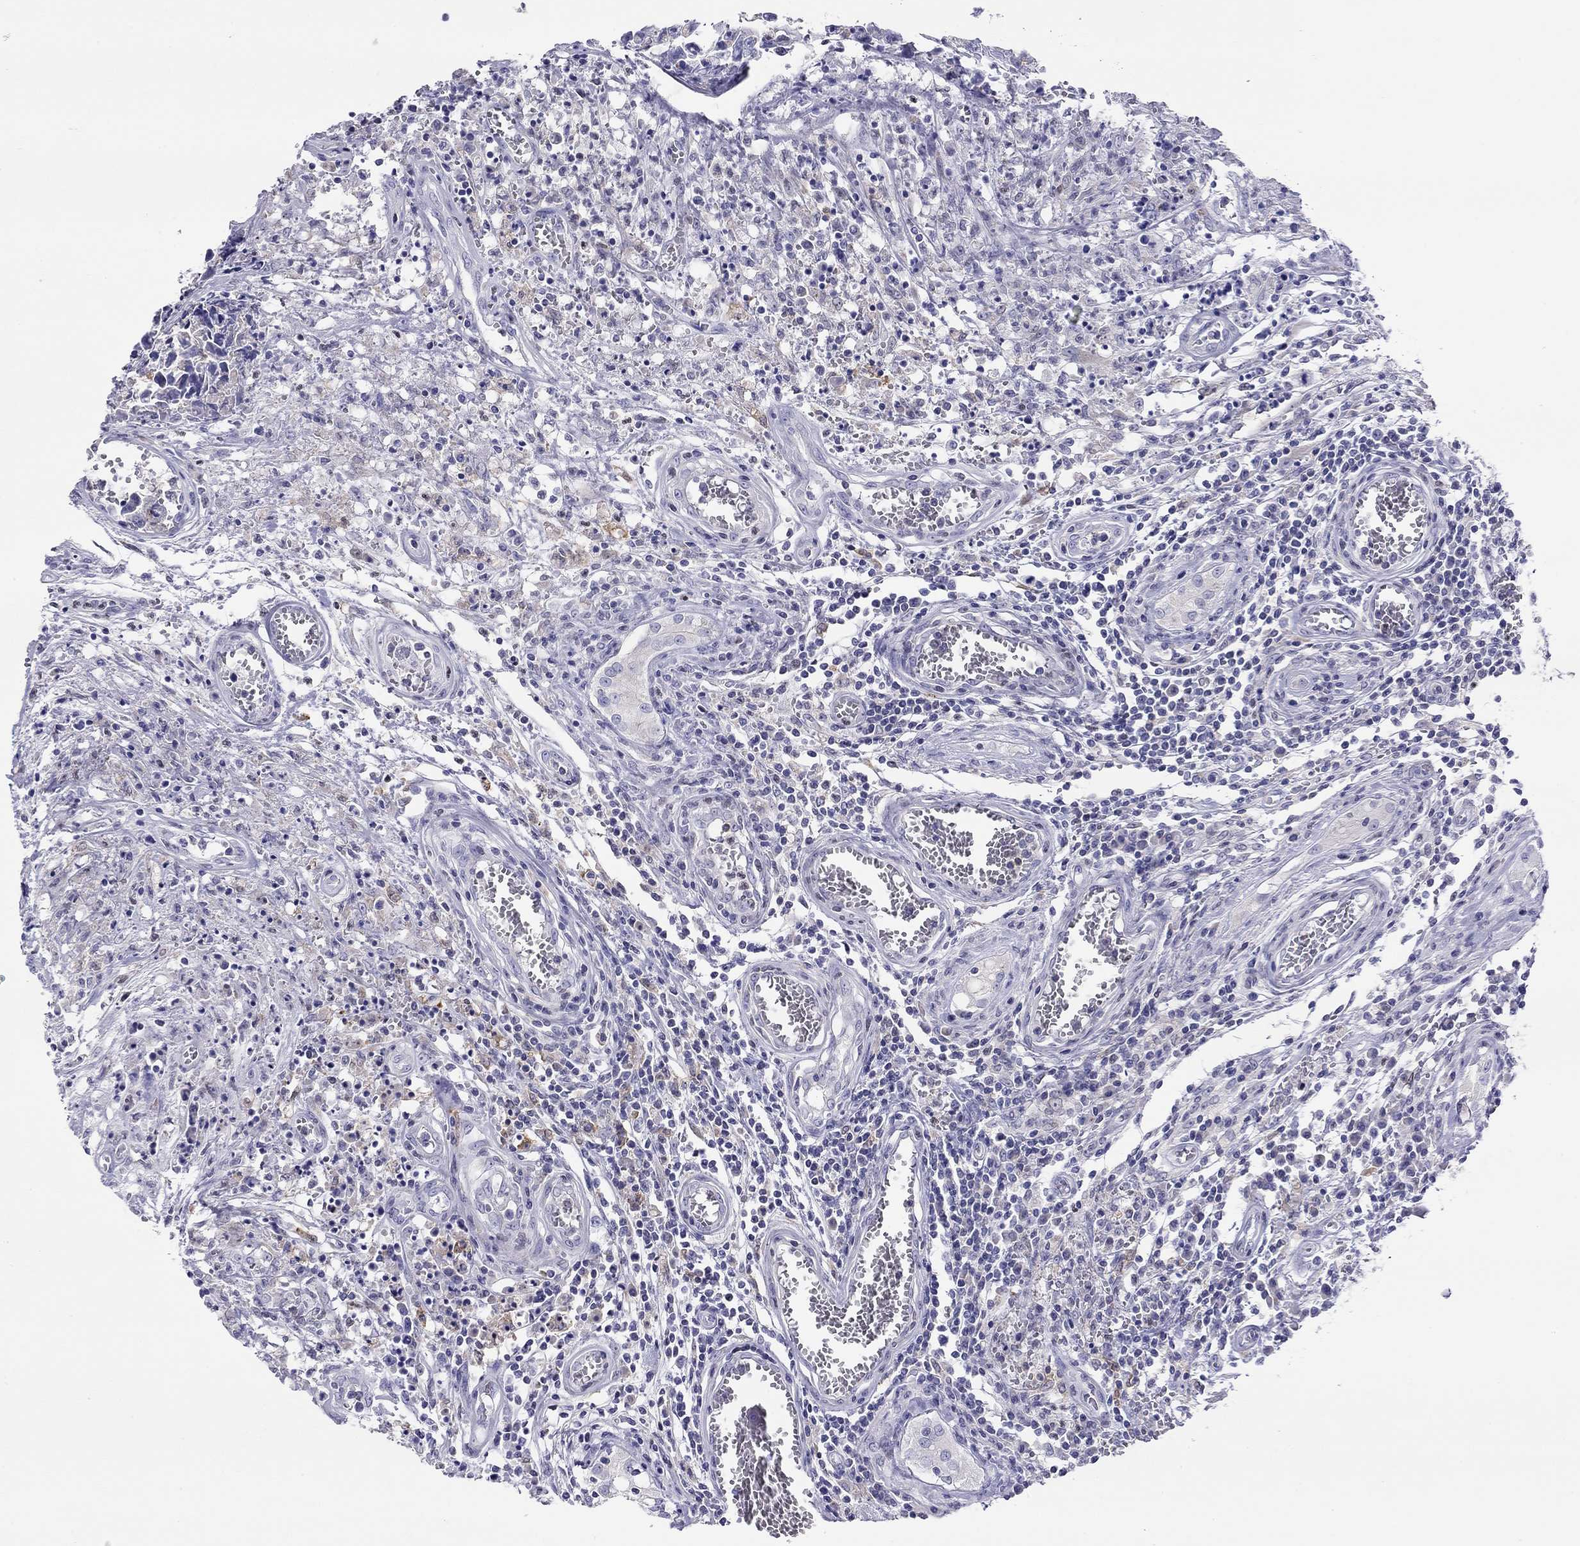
{"staining": {"intensity": "negative", "quantity": "none", "location": "none"}, "tissue": "testis cancer", "cell_type": "Tumor cells", "image_type": "cancer", "snomed": [{"axis": "morphology", "description": "Carcinoma, Embryonal, NOS"}, {"axis": "topography", "description": "Testis"}], "caption": "High magnification brightfield microscopy of testis cancer (embryonal carcinoma) stained with DAB (3,3'-diaminobenzidine) (brown) and counterstained with hematoxylin (blue): tumor cells show no significant expression.", "gene": "SLC46A2", "patient": {"sex": "male", "age": 36}}